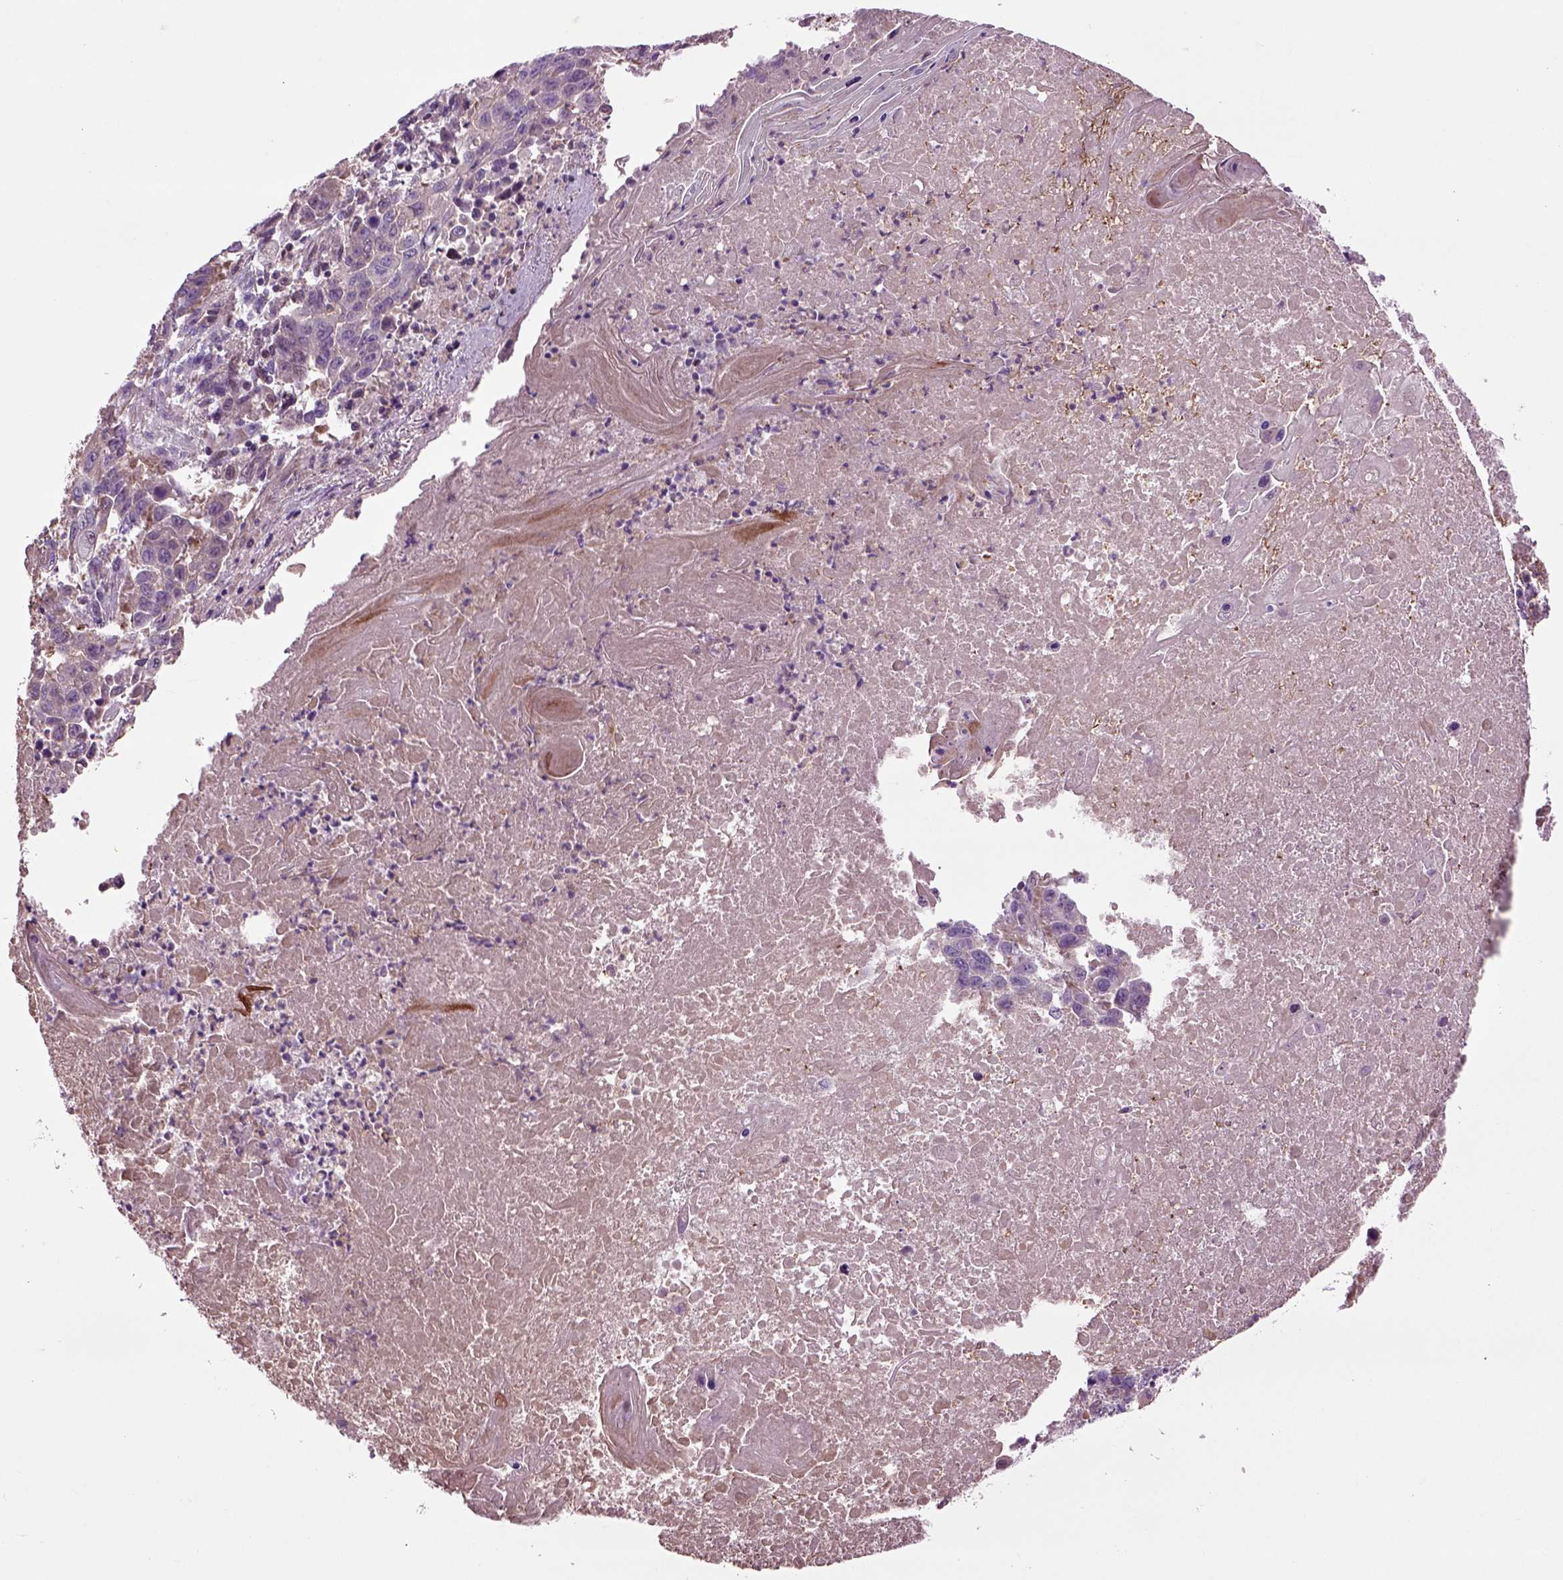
{"staining": {"intensity": "negative", "quantity": "none", "location": "none"}, "tissue": "lung cancer", "cell_type": "Tumor cells", "image_type": "cancer", "snomed": [{"axis": "morphology", "description": "Squamous cell carcinoma, NOS"}, {"axis": "topography", "description": "Lung"}], "caption": "An IHC micrograph of lung cancer is shown. There is no staining in tumor cells of lung cancer.", "gene": "SPON1", "patient": {"sex": "male", "age": 73}}